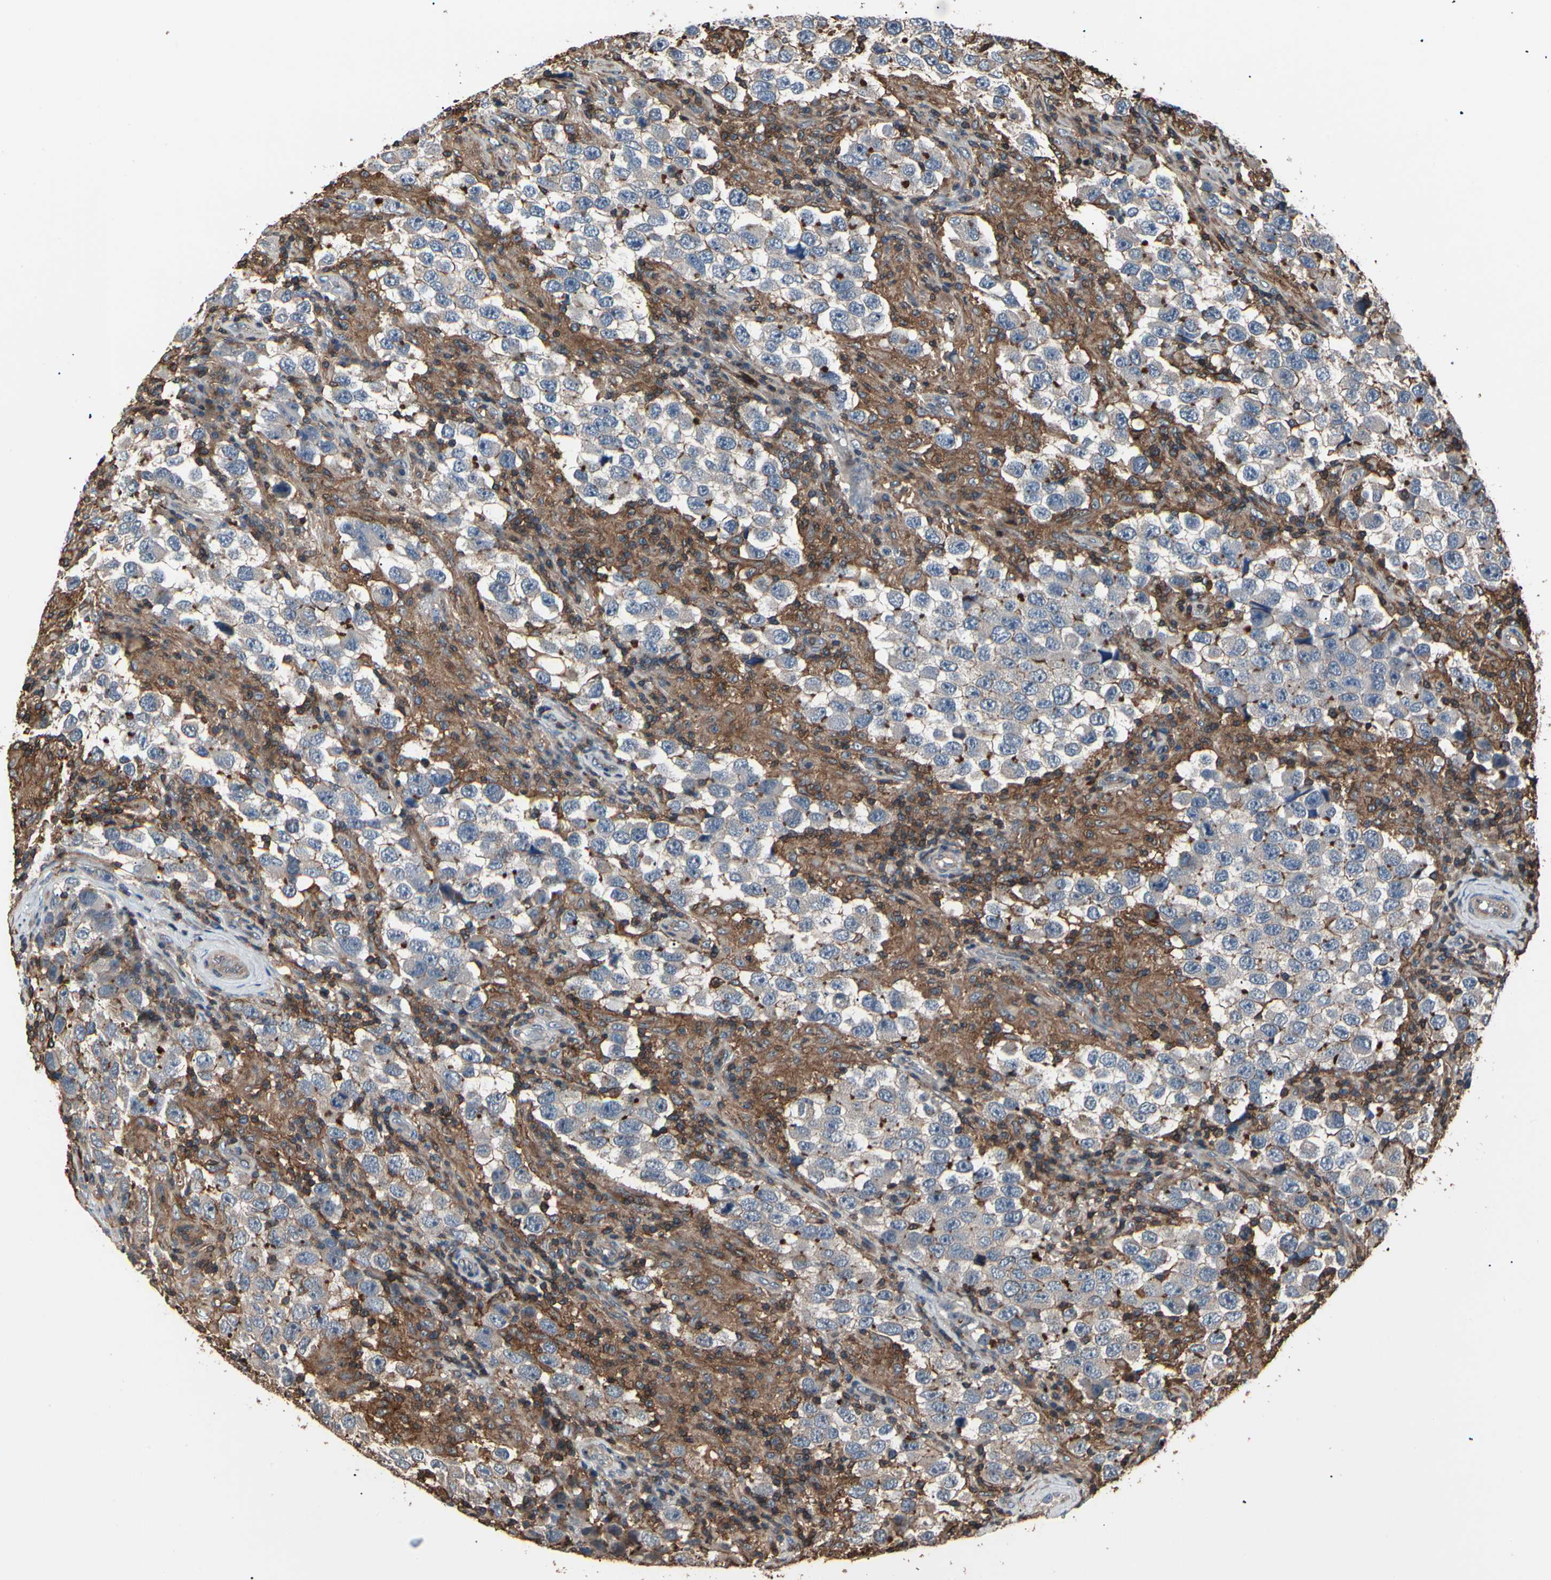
{"staining": {"intensity": "negative", "quantity": "none", "location": "none"}, "tissue": "testis cancer", "cell_type": "Tumor cells", "image_type": "cancer", "snomed": [{"axis": "morphology", "description": "Carcinoma, Embryonal, NOS"}, {"axis": "topography", "description": "Testis"}], "caption": "Immunohistochemistry (IHC) of embryonal carcinoma (testis) shows no positivity in tumor cells. Nuclei are stained in blue.", "gene": "MAPK13", "patient": {"sex": "male", "age": 21}}